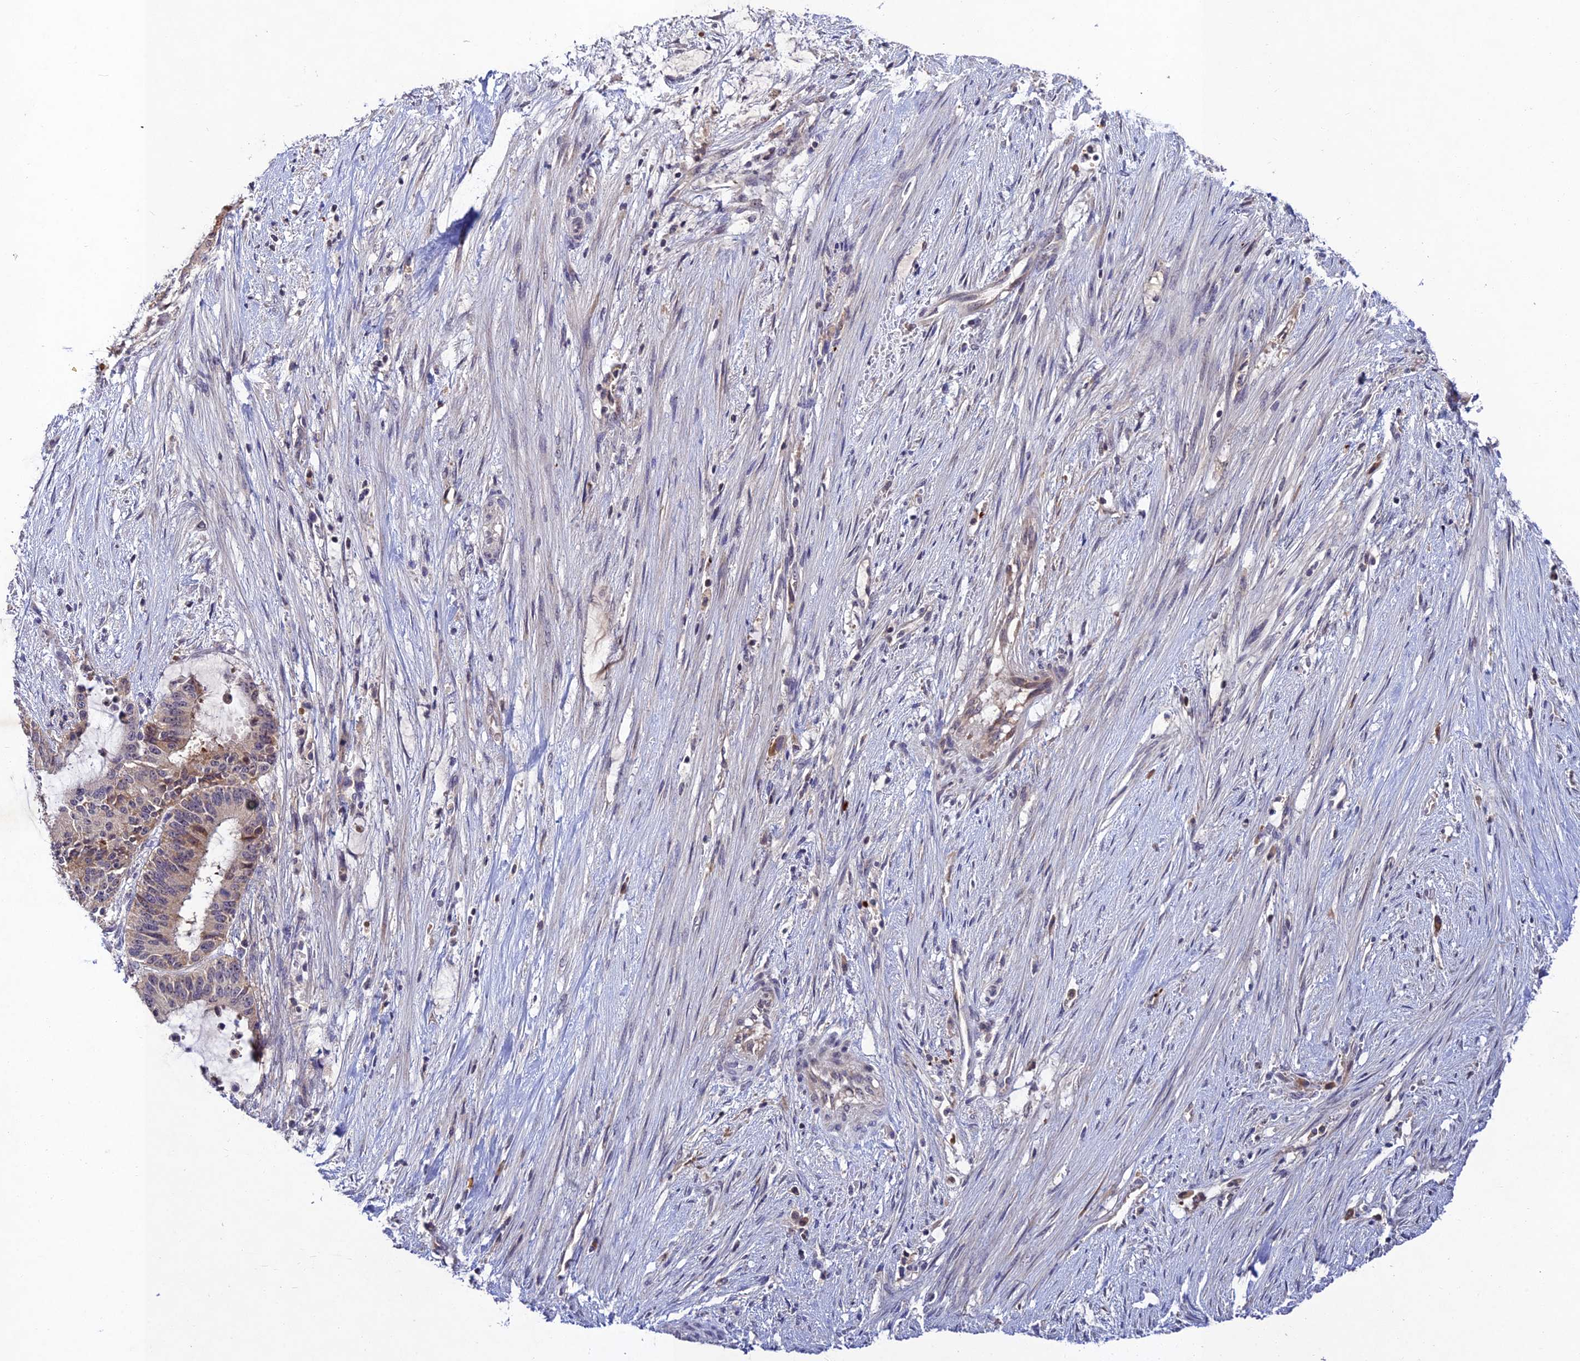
{"staining": {"intensity": "weak", "quantity": "<25%", "location": "cytoplasmic/membranous"}, "tissue": "liver cancer", "cell_type": "Tumor cells", "image_type": "cancer", "snomed": [{"axis": "morphology", "description": "Normal tissue, NOS"}, {"axis": "morphology", "description": "Cholangiocarcinoma"}, {"axis": "topography", "description": "Liver"}, {"axis": "topography", "description": "Peripheral nerve tissue"}], "caption": "Immunohistochemistry (IHC) of human cholangiocarcinoma (liver) reveals no positivity in tumor cells. The staining was performed using DAB to visualize the protein expression in brown, while the nuclei were stained in blue with hematoxylin (Magnification: 20x).", "gene": "CHST5", "patient": {"sex": "female", "age": 73}}